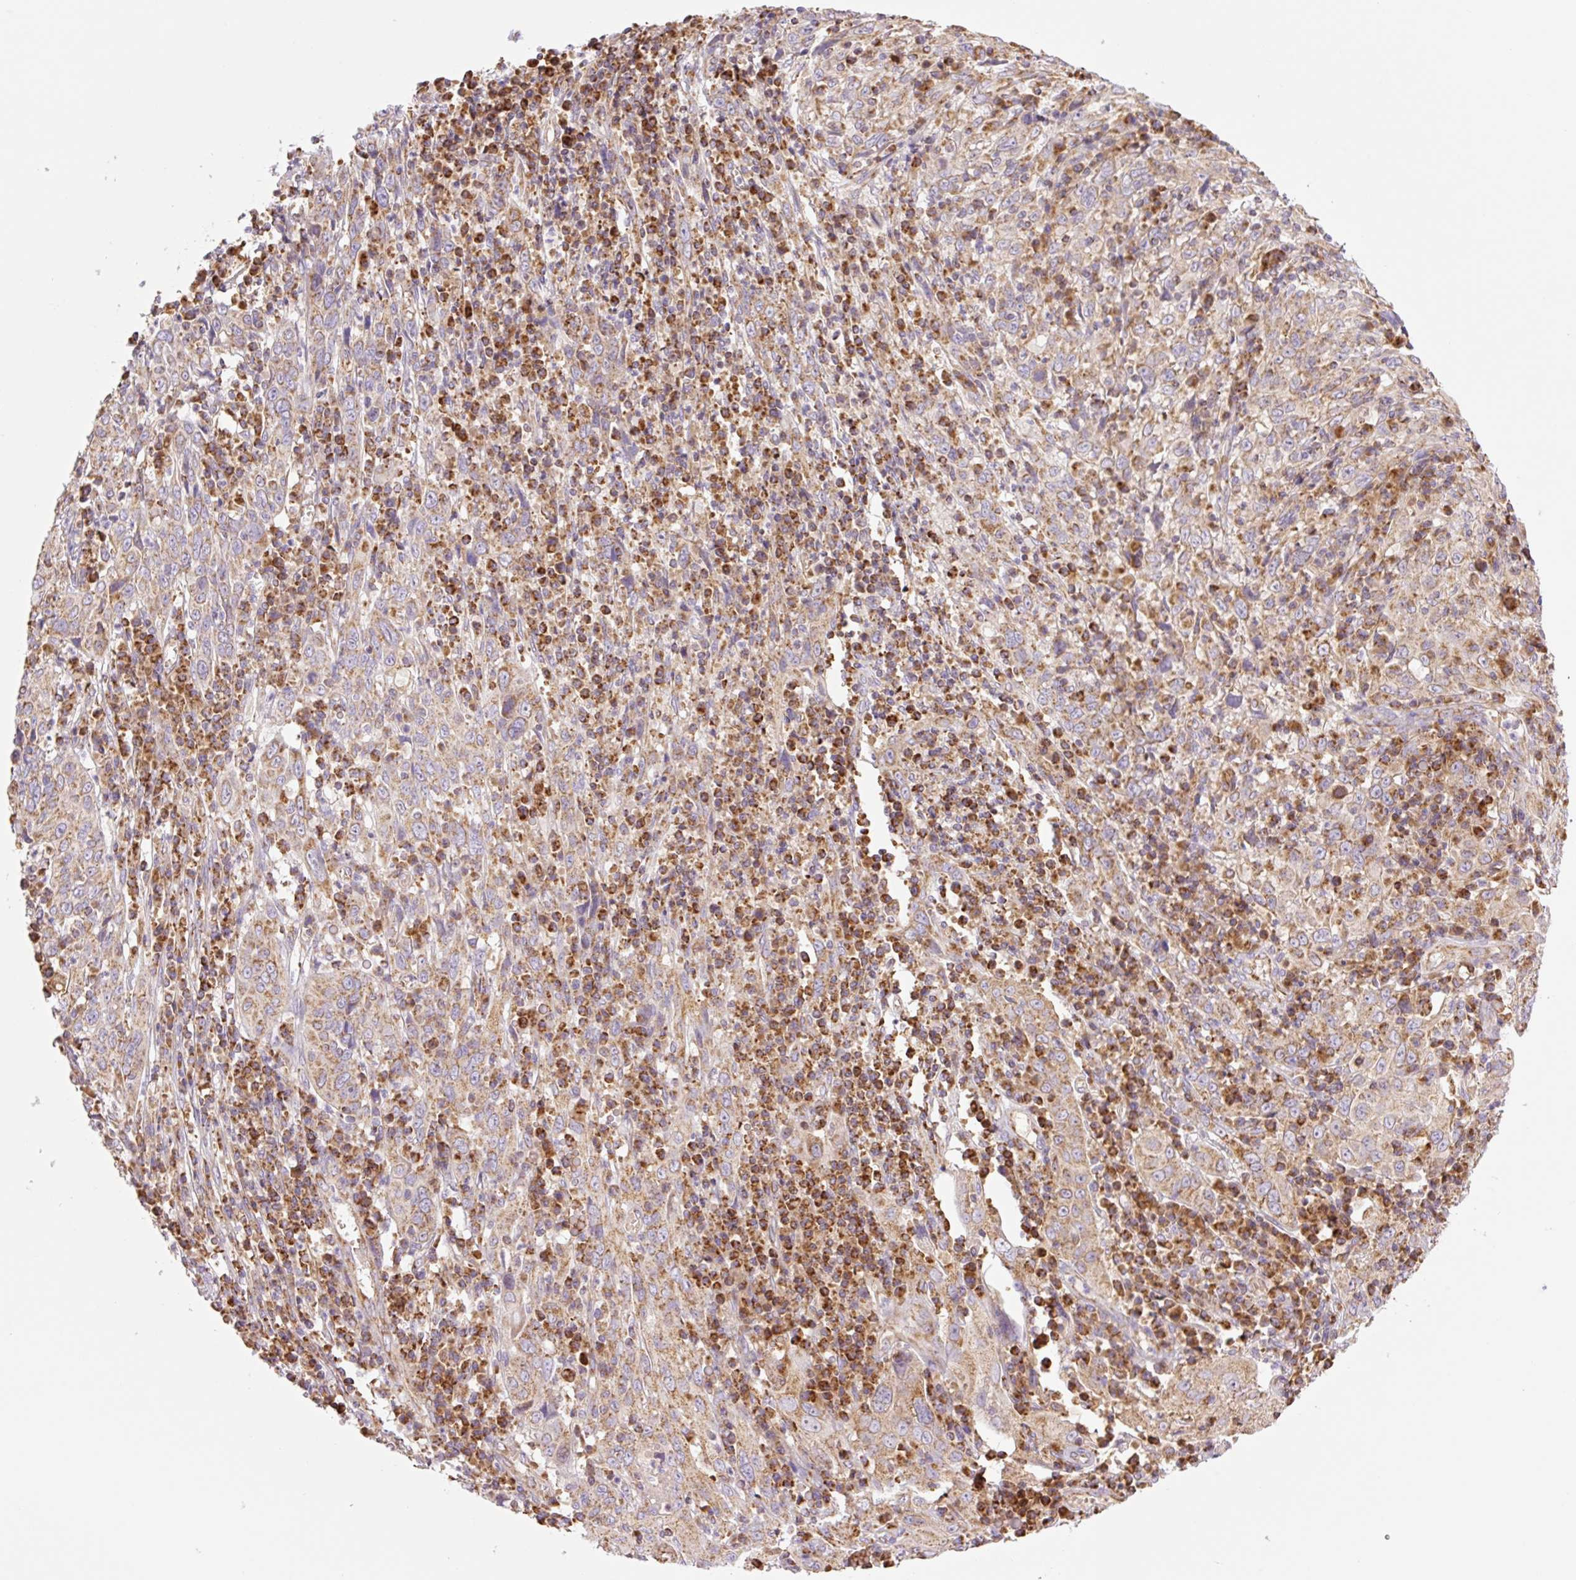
{"staining": {"intensity": "moderate", "quantity": "25%-75%", "location": "cytoplasmic/membranous"}, "tissue": "cervical cancer", "cell_type": "Tumor cells", "image_type": "cancer", "snomed": [{"axis": "morphology", "description": "Squamous cell carcinoma, NOS"}, {"axis": "topography", "description": "Cervix"}], "caption": "Immunohistochemistry (IHC) micrograph of cervical squamous cell carcinoma stained for a protein (brown), which exhibits medium levels of moderate cytoplasmic/membranous staining in approximately 25%-75% of tumor cells.", "gene": "GOSR2", "patient": {"sex": "female", "age": 46}}